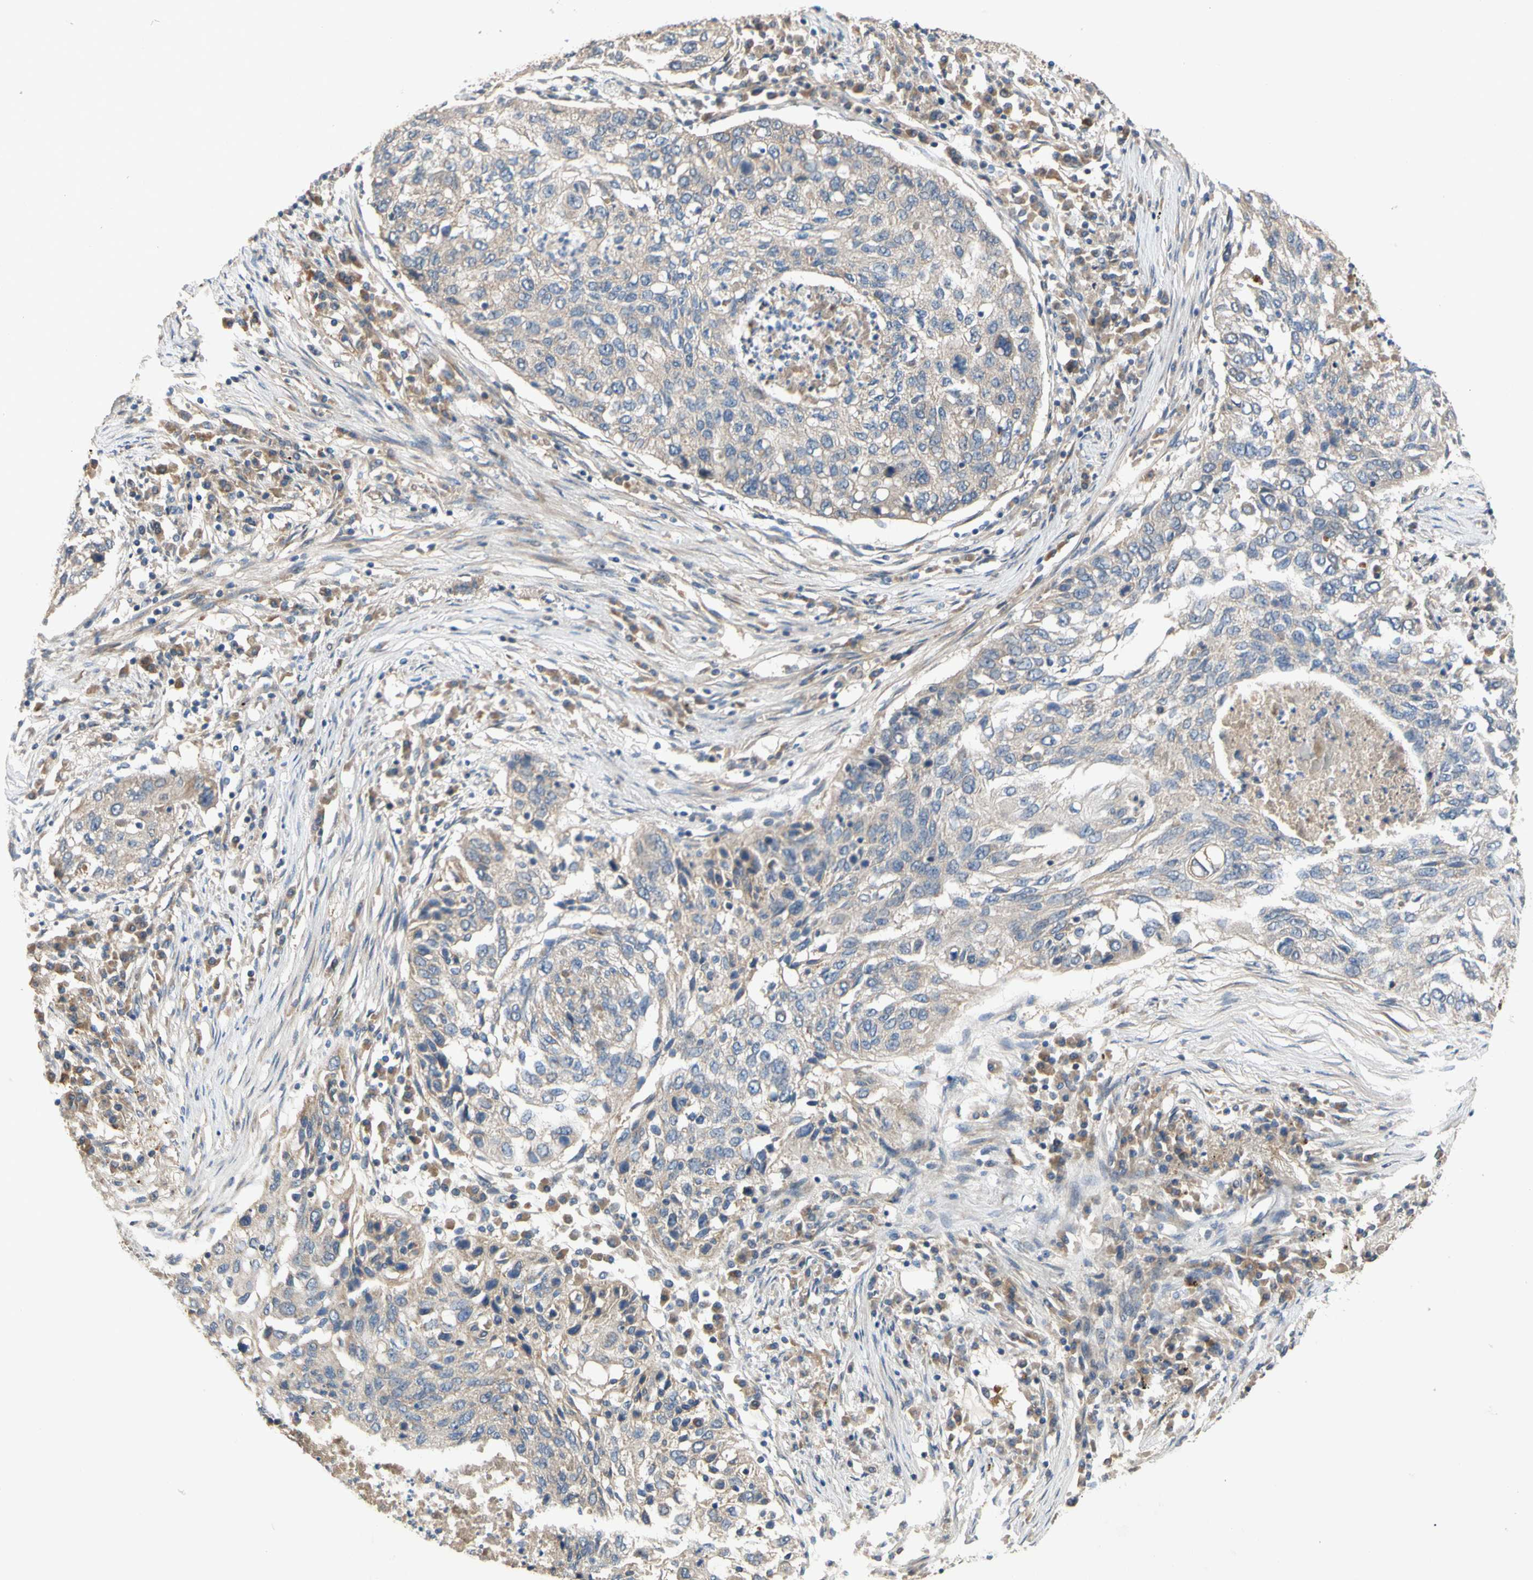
{"staining": {"intensity": "weak", "quantity": ">75%", "location": "cytoplasmic/membranous"}, "tissue": "lung cancer", "cell_type": "Tumor cells", "image_type": "cancer", "snomed": [{"axis": "morphology", "description": "Squamous cell carcinoma, NOS"}, {"axis": "topography", "description": "Lung"}], "caption": "This histopathology image reveals lung cancer stained with IHC to label a protein in brown. The cytoplasmic/membranous of tumor cells show weak positivity for the protein. Nuclei are counter-stained blue.", "gene": "MBTPS2", "patient": {"sex": "female", "age": 63}}